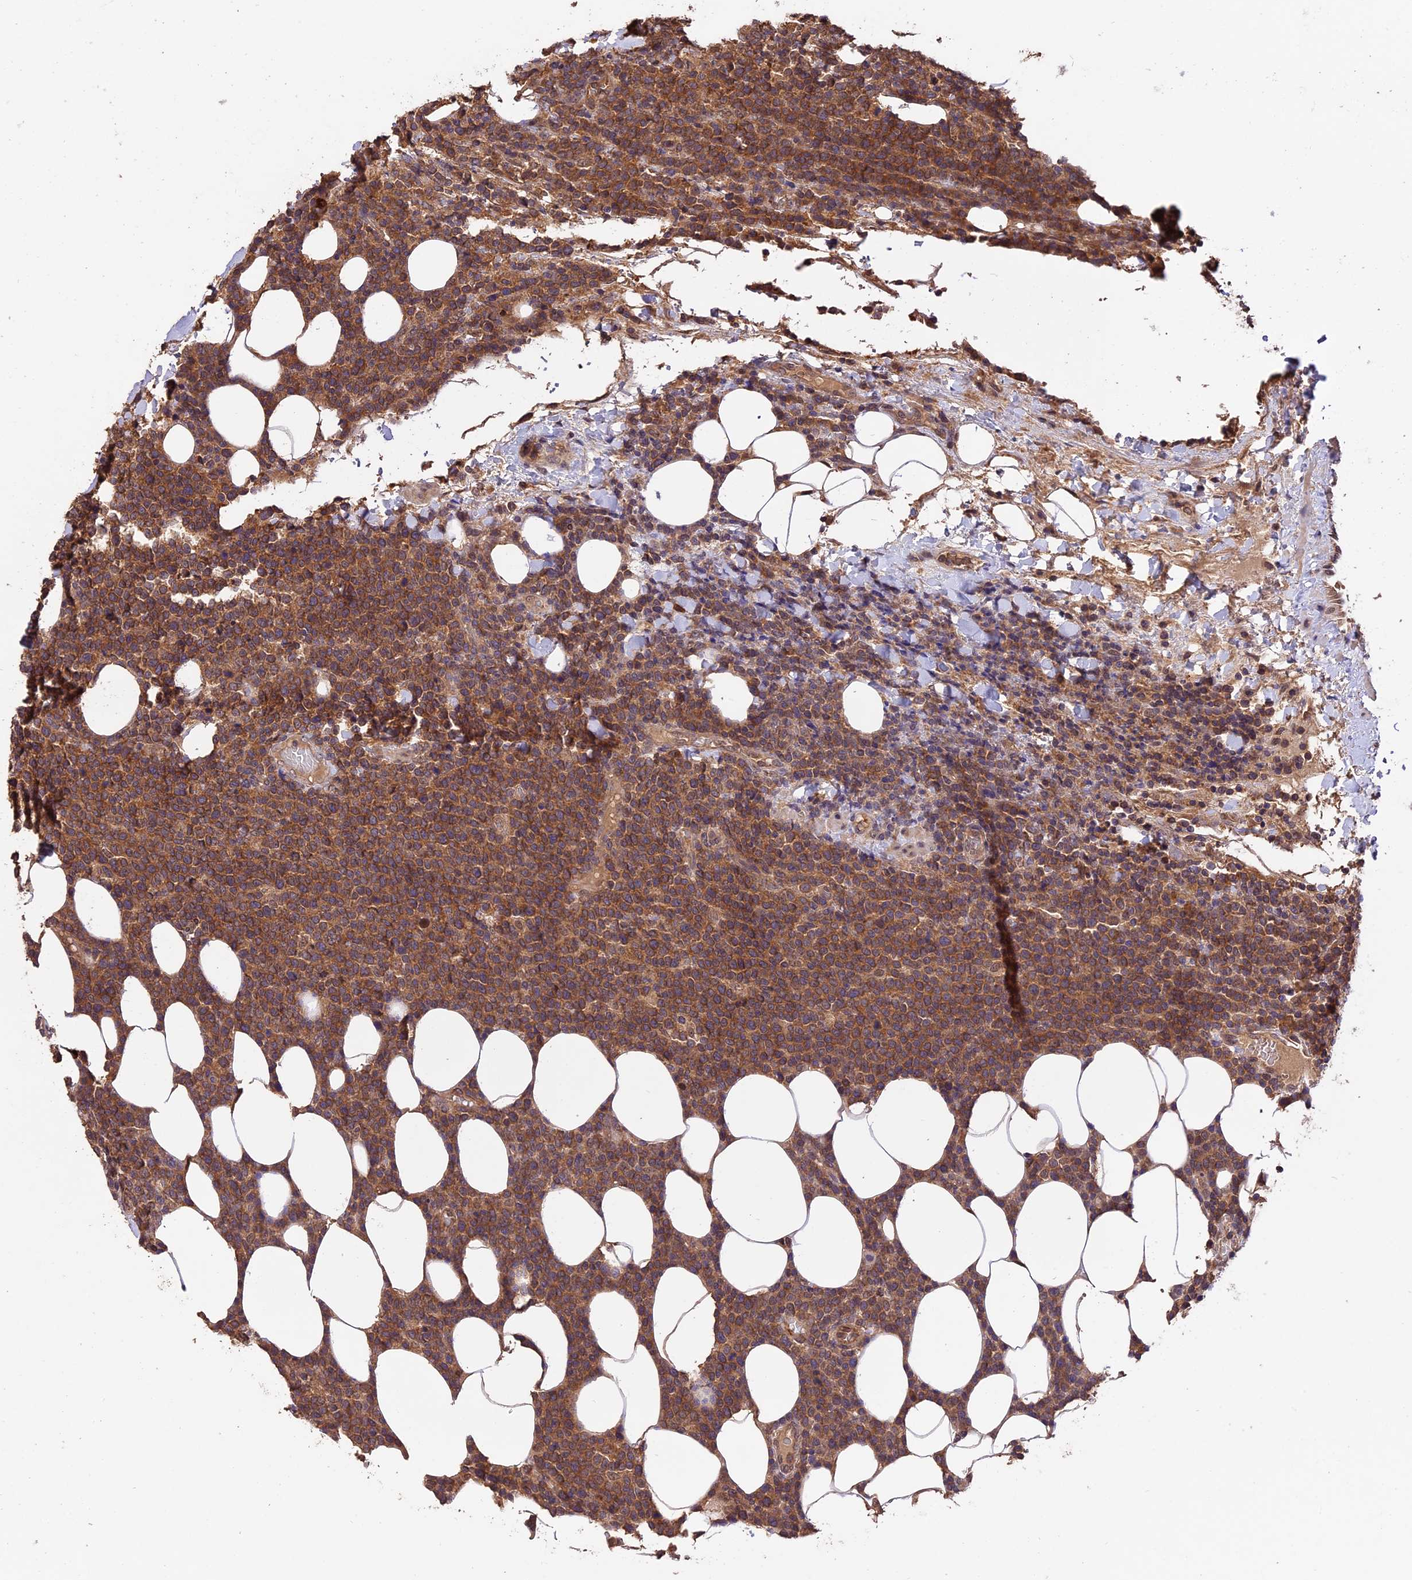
{"staining": {"intensity": "moderate", "quantity": ">75%", "location": "cytoplasmic/membranous"}, "tissue": "lymphoma", "cell_type": "Tumor cells", "image_type": "cancer", "snomed": [{"axis": "morphology", "description": "Malignant lymphoma, non-Hodgkin's type, High grade"}, {"axis": "topography", "description": "Lymph node"}], "caption": "Tumor cells show medium levels of moderate cytoplasmic/membranous staining in about >75% of cells in lymphoma.", "gene": "TRMT1", "patient": {"sex": "male", "age": 61}}